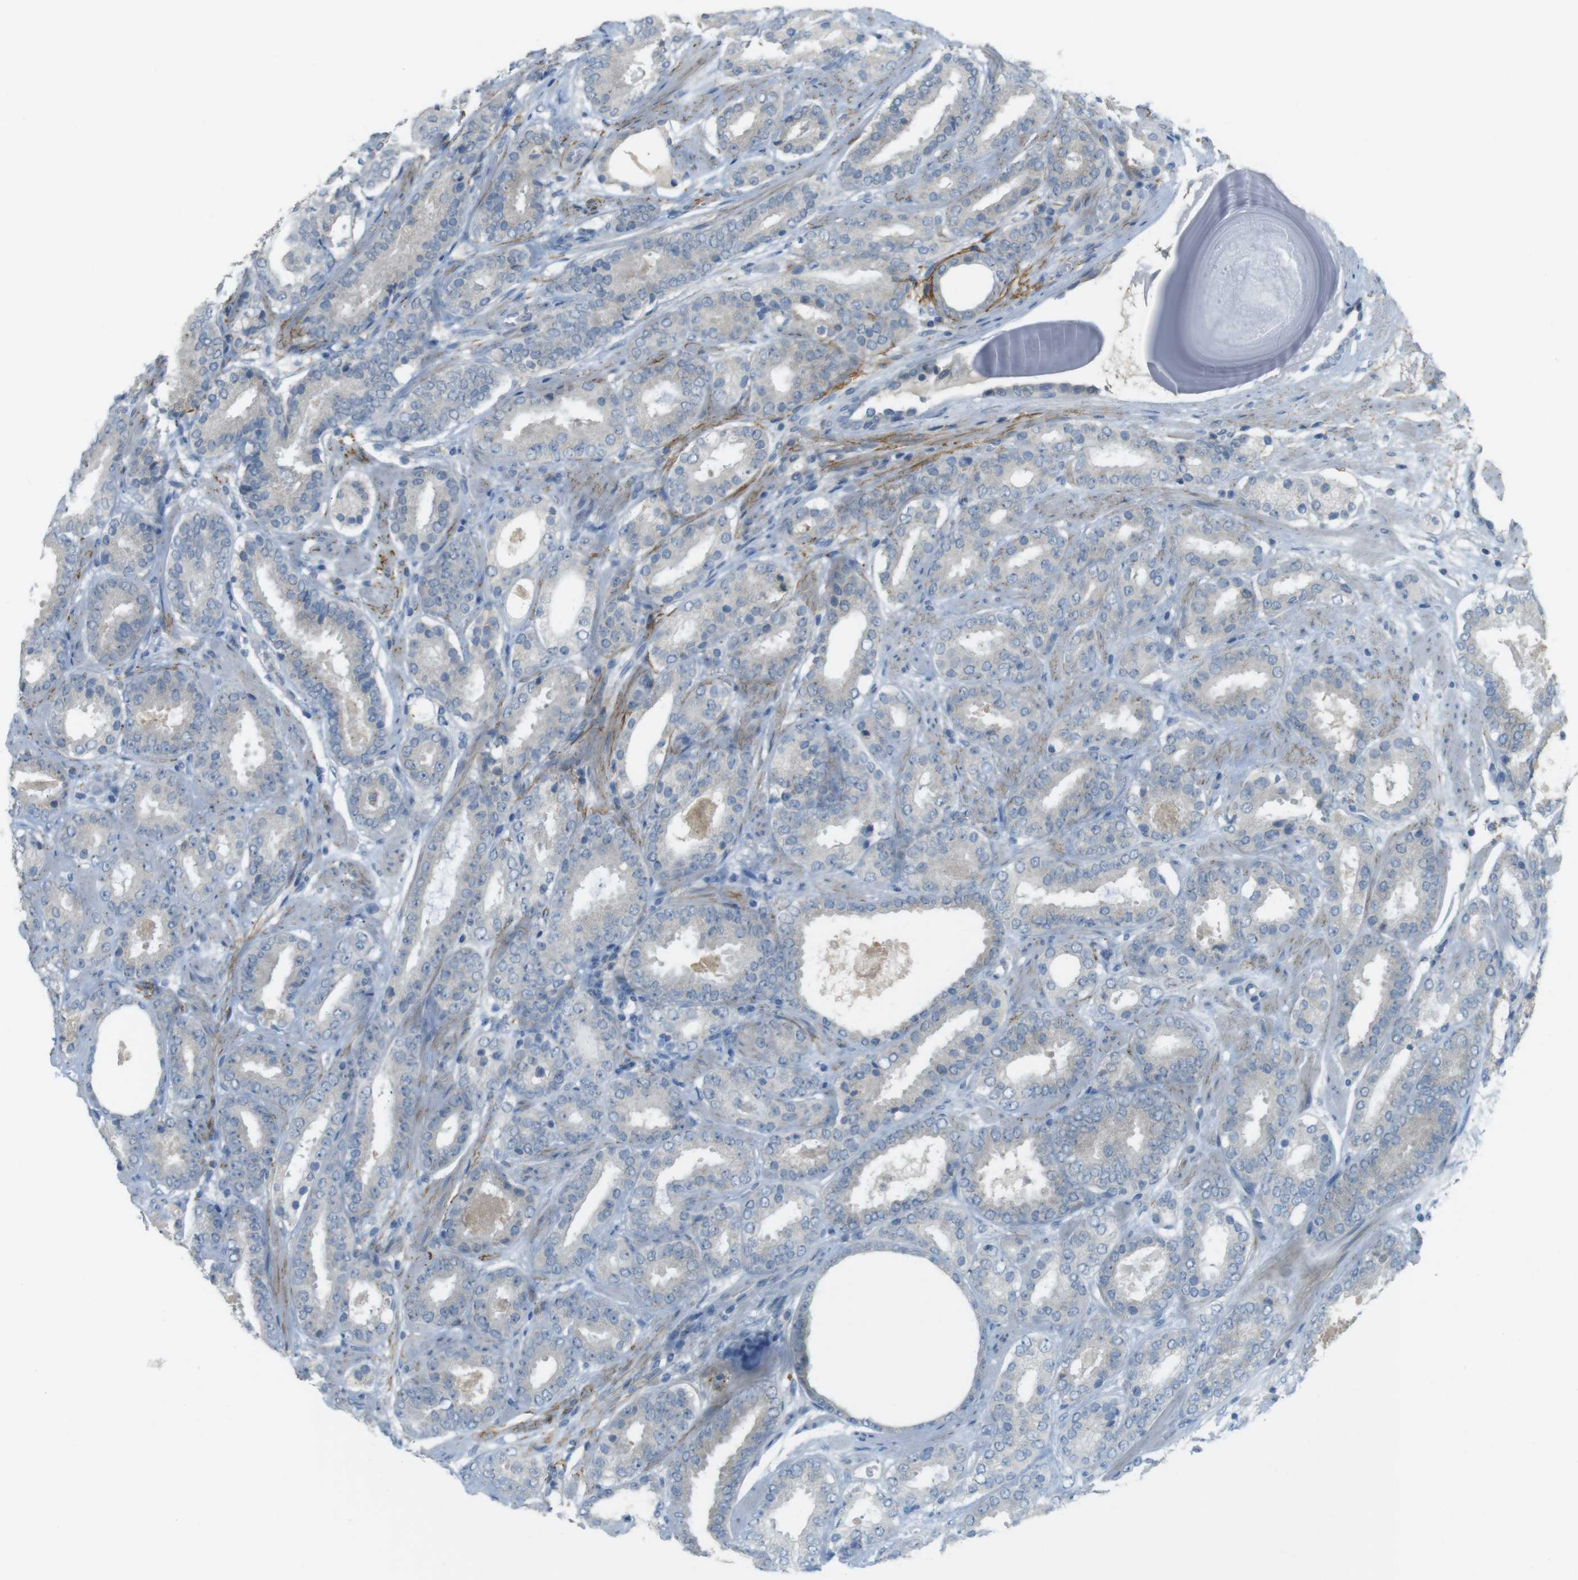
{"staining": {"intensity": "negative", "quantity": "none", "location": "none"}, "tissue": "prostate cancer", "cell_type": "Tumor cells", "image_type": "cancer", "snomed": [{"axis": "morphology", "description": "Adenocarcinoma, Low grade"}, {"axis": "topography", "description": "Prostate"}], "caption": "Protein analysis of prostate adenocarcinoma (low-grade) reveals no significant expression in tumor cells. The staining was performed using DAB (3,3'-diaminobenzidine) to visualize the protein expression in brown, while the nuclei were stained in blue with hematoxylin (Magnification: 20x).", "gene": "UGT8", "patient": {"sex": "male", "age": 69}}